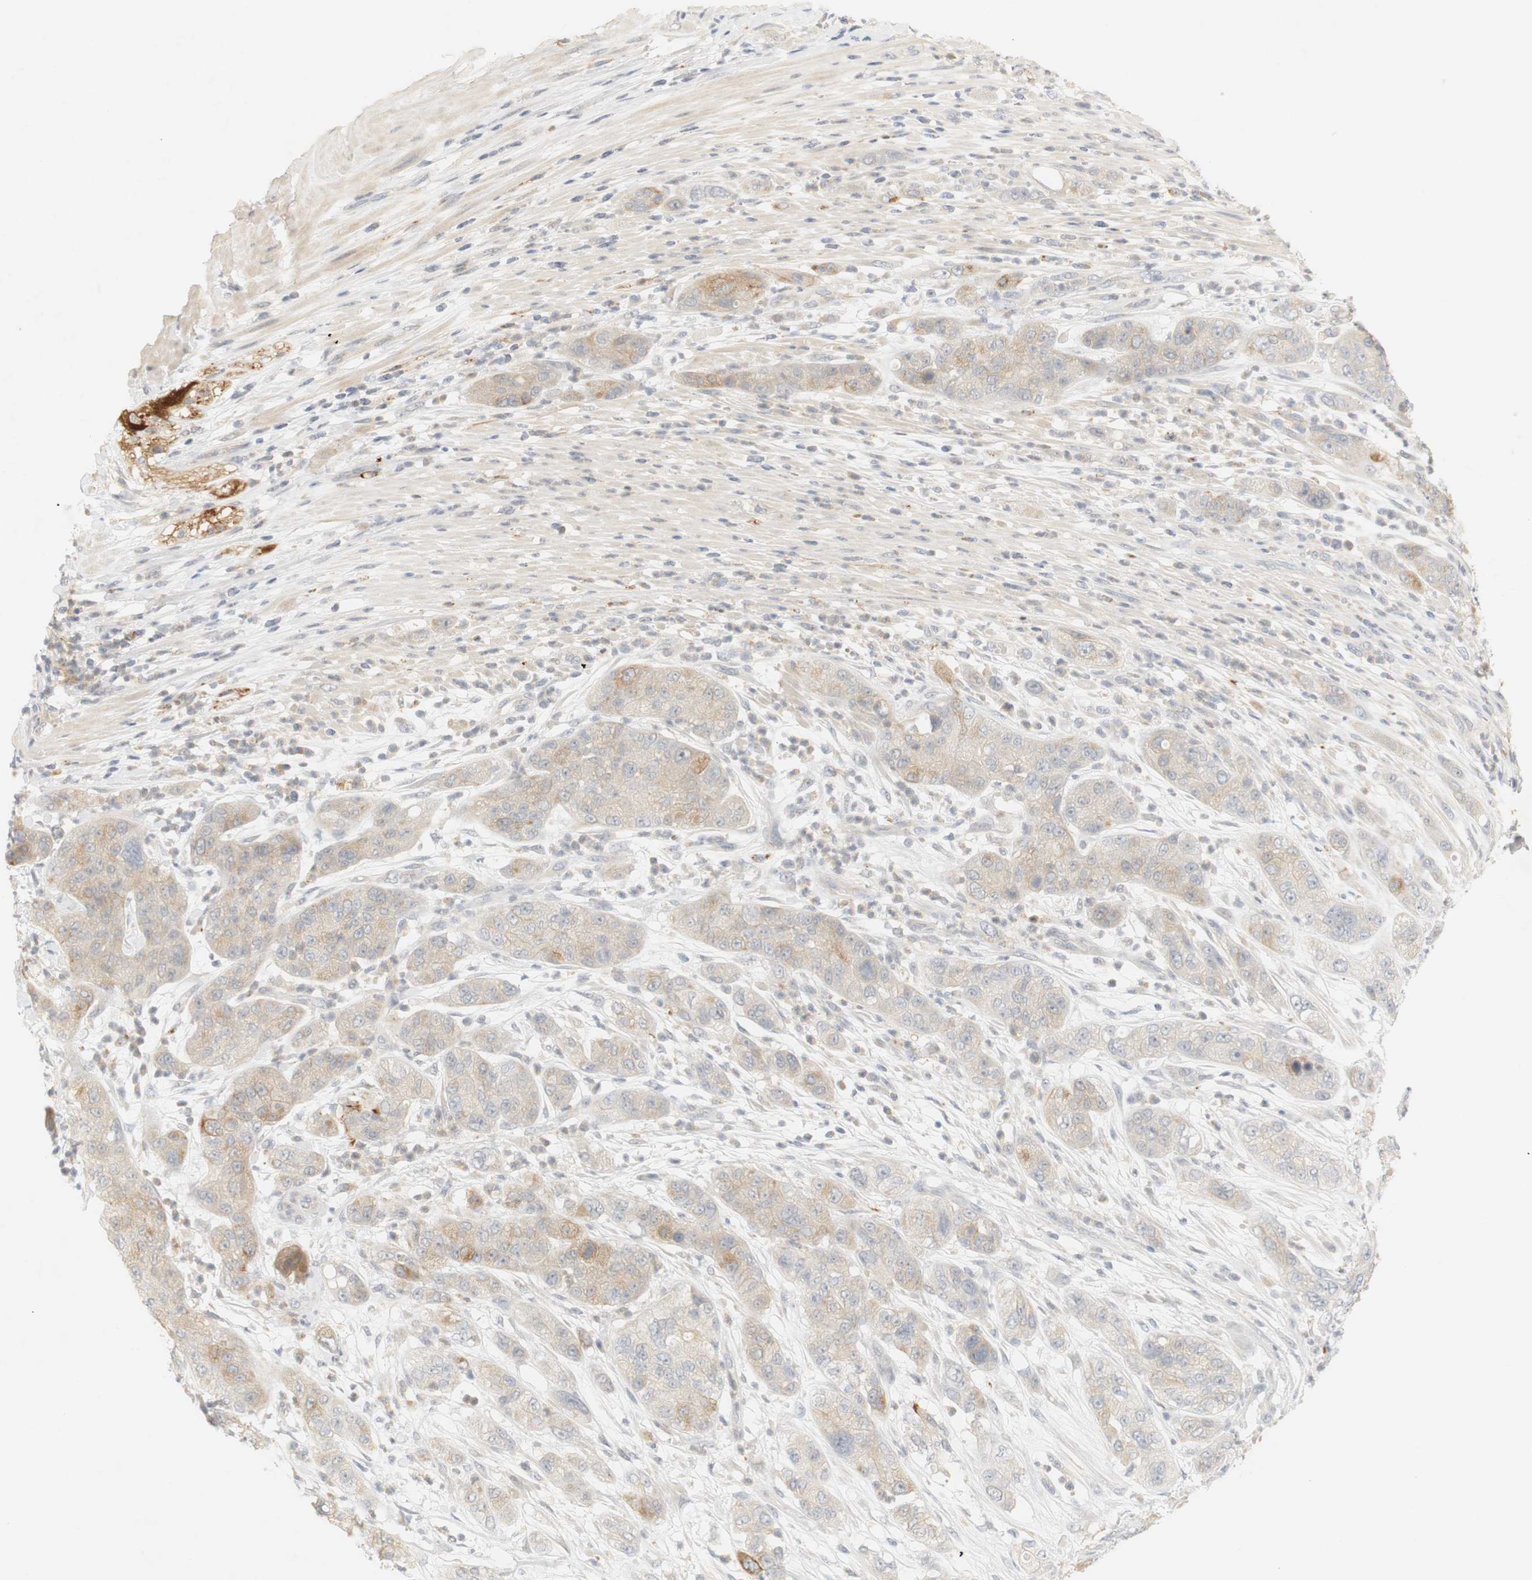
{"staining": {"intensity": "negative", "quantity": "none", "location": "none"}, "tissue": "pancreatic cancer", "cell_type": "Tumor cells", "image_type": "cancer", "snomed": [{"axis": "morphology", "description": "Adenocarcinoma, NOS"}, {"axis": "topography", "description": "Pancreas"}], "caption": "The photomicrograph demonstrates no significant expression in tumor cells of pancreatic adenocarcinoma. The staining is performed using DAB brown chromogen with nuclei counter-stained in using hematoxylin.", "gene": "RTN3", "patient": {"sex": "female", "age": 78}}